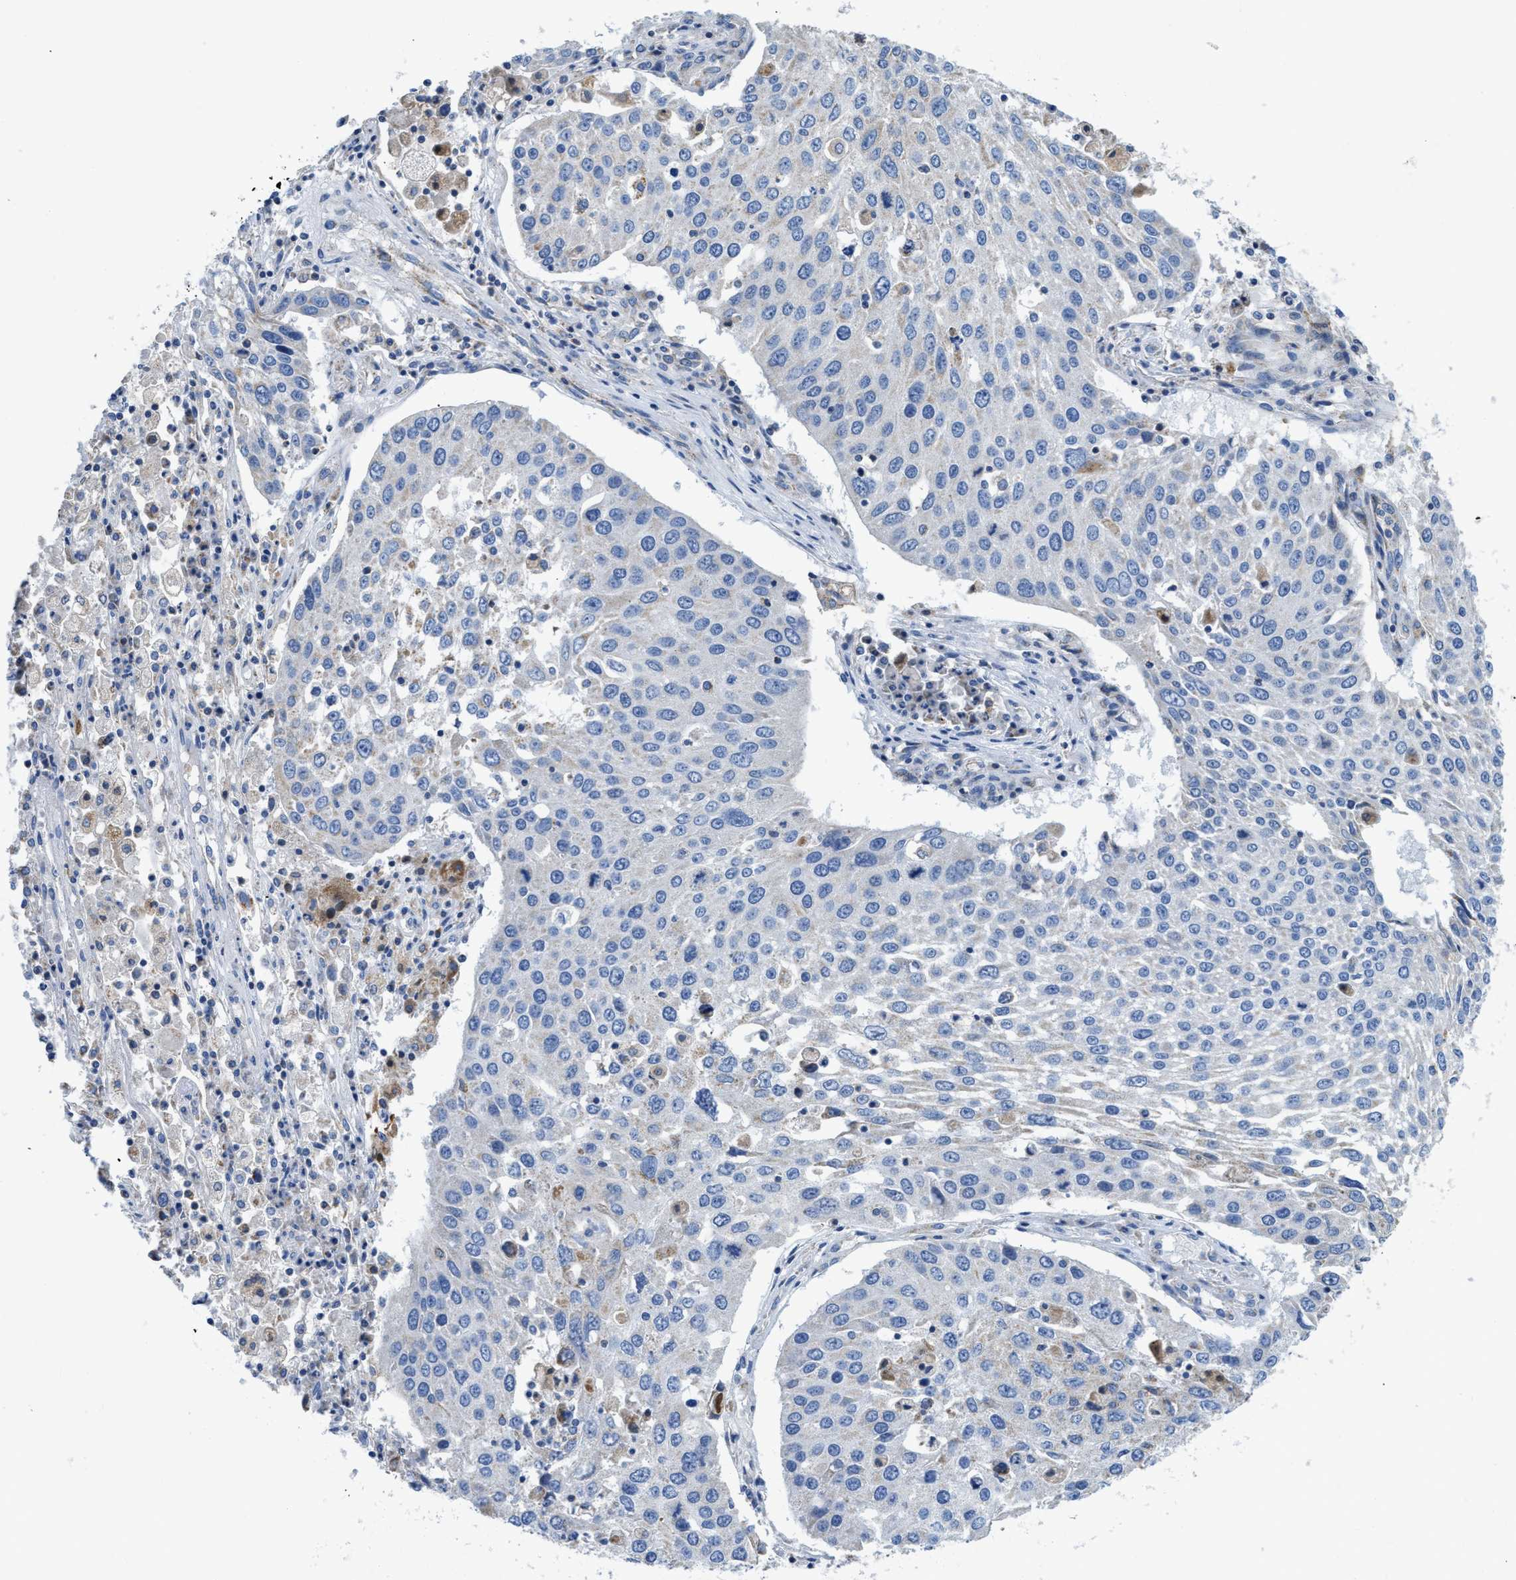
{"staining": {"intensity": "negative", "quantity": "none", "location": "none"}, "tissue": "lung cancer", "cell_type": "Tumor cells", "image_type": "cancer", "snomed": [{"axis": "morphology", "description": "Squamous cell carcinoma, NOS"}, {"axis": "topography", "description": "Lung"}], "caption": "A high-resolution micrograph shows immunohistochemistry staining of lung cancer, which exhibits no significant staining in tumor cells.", "gene": "SLC25A13", "patient": {"sex": "male", "age": 65}}